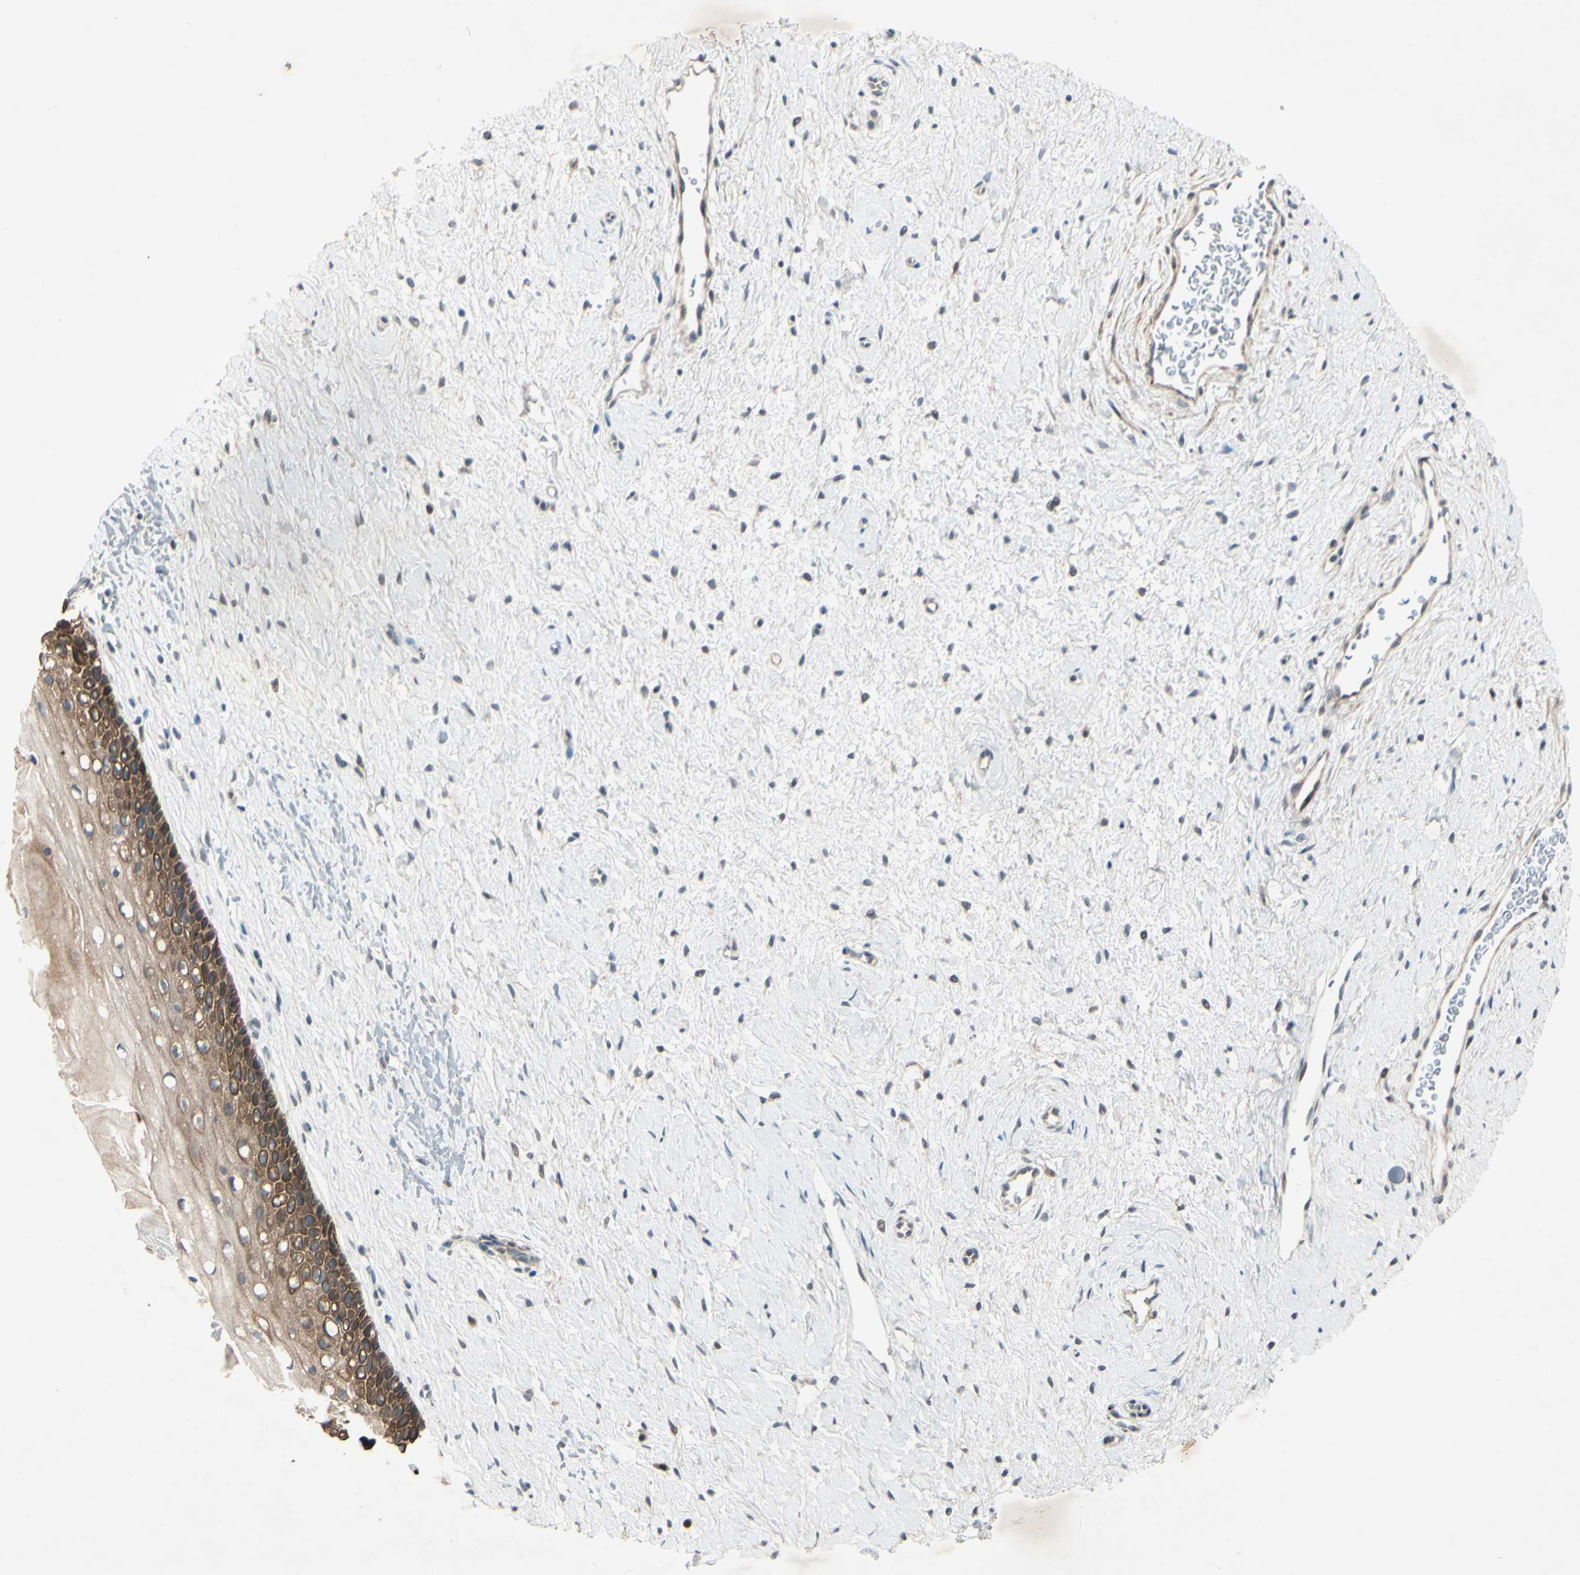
{"staining": {"intensity": "strong", "quantity": "25%-75%", "location": "cytoplasmic/membranous"}, "tissue": "cervix", "cell_type": "Squamous epithelial cells", "image_type": "normal", "snomed": [{"axis": "morphology", "description": "Normal tissue, NOS"}, {"axis": "topography", "description": "Cervix"}], "caption": "Immunohistochemistry (IHC) micrograph of unremarkable human cervix stained for a protein (brown), which shows high levels of strong cytoplasmic/membranous staining in about 25%-75% of squamous epithelial cells.", "gene": "FGFR2", "patient": {"sex": "female", "age": 39}}